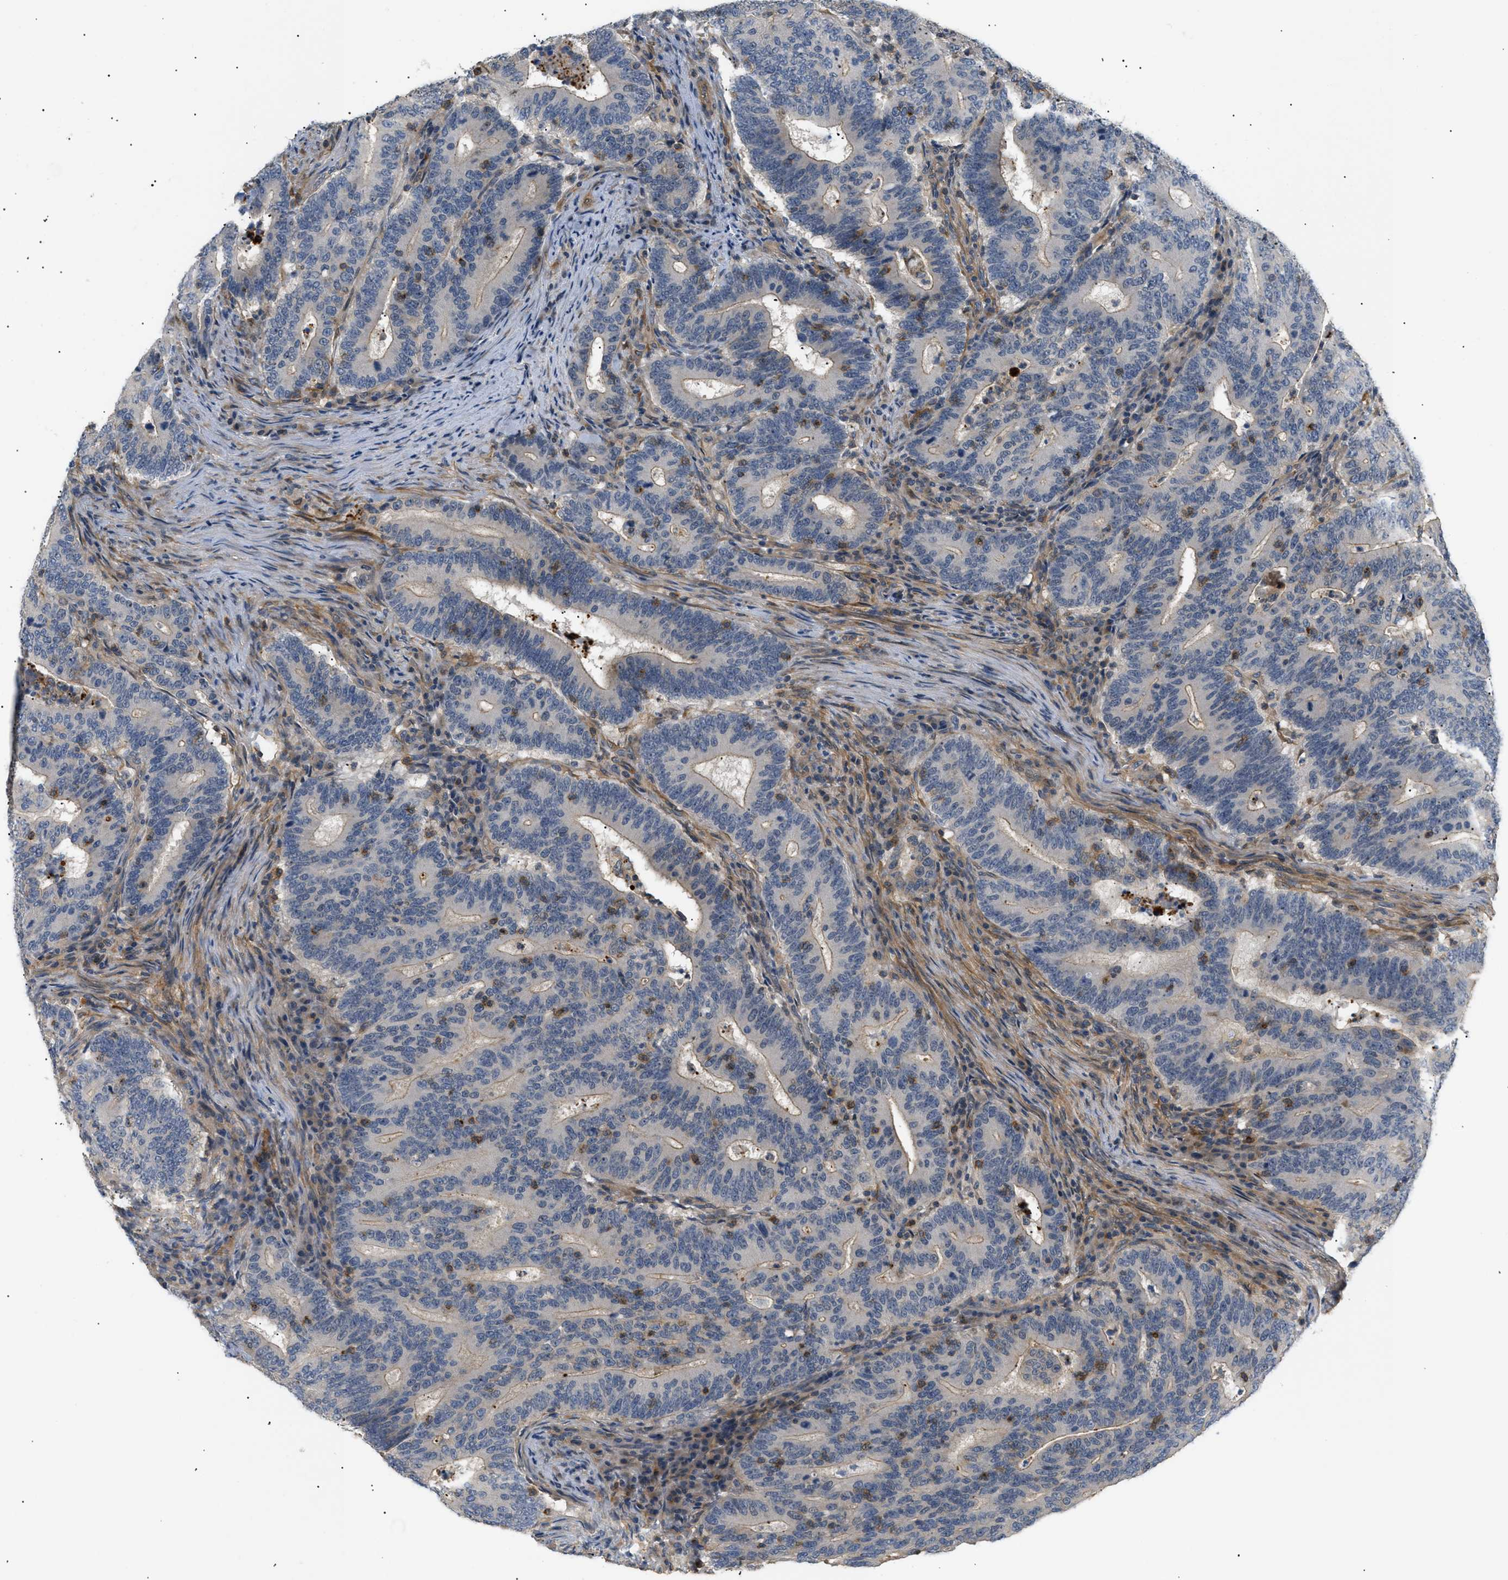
{"staining": {"intensity": "moderate", "quantity": "<25%", "location": "cytoplasmic/membranous,nuclear"}, "tissue": "colorectal cancer", "cell_type": "Tumor cells", "image_type": "cancer", "snomed": [{"axis": "morphology", "description": "Adenocarcinoma, NOS"}, {"axis": "topography", "description": "Colon"}], "caption": "A micrograph showing moderate cytoplasmic/membranous and nuclear positivity in approximately <25% of tumor cells in colorectal cancer, as visualized by brown immunohistochemical staining.", "gene": "CORO2B", "patient": {"sex": "female", "age": 66}}